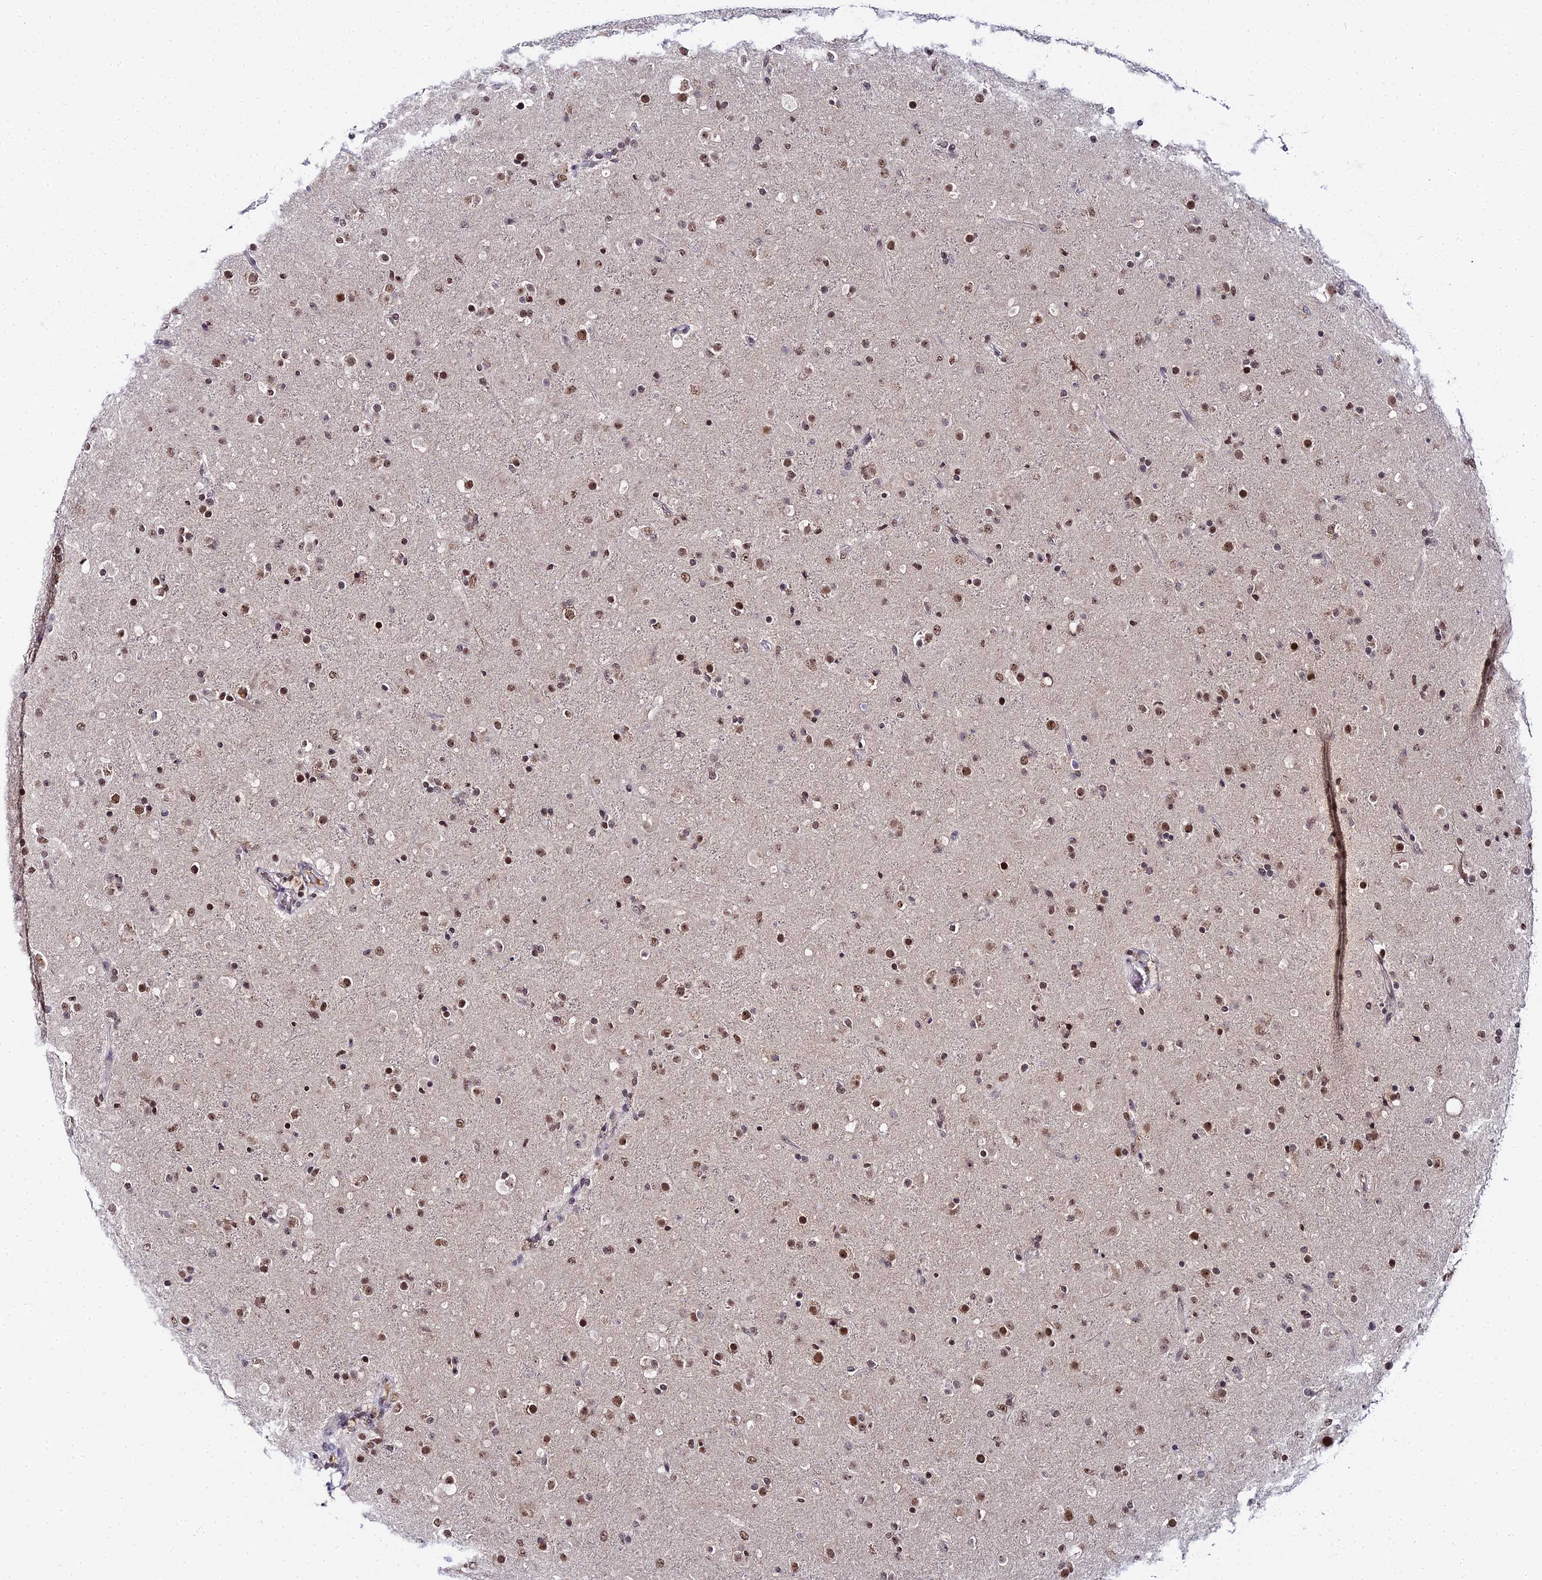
{"staining": {"intensity": "moderate", "quantity": ">75%", "location": "nuclear"}, "tissue": "glioma", "cell_type": "Tumor cells", "image_type": "cancer", "snomed": [{"axis": "morphology", "description": "Glioma, malignant, Low grade"}, {"axis": "topography", "description": "Brain"}], "caption": "The immunohistochemical stain shows moderate nuclear staining in tumor cells of glioma tissue.", "gene": "EXOSC3", "patient": {"sex": "male", "age": 65}}